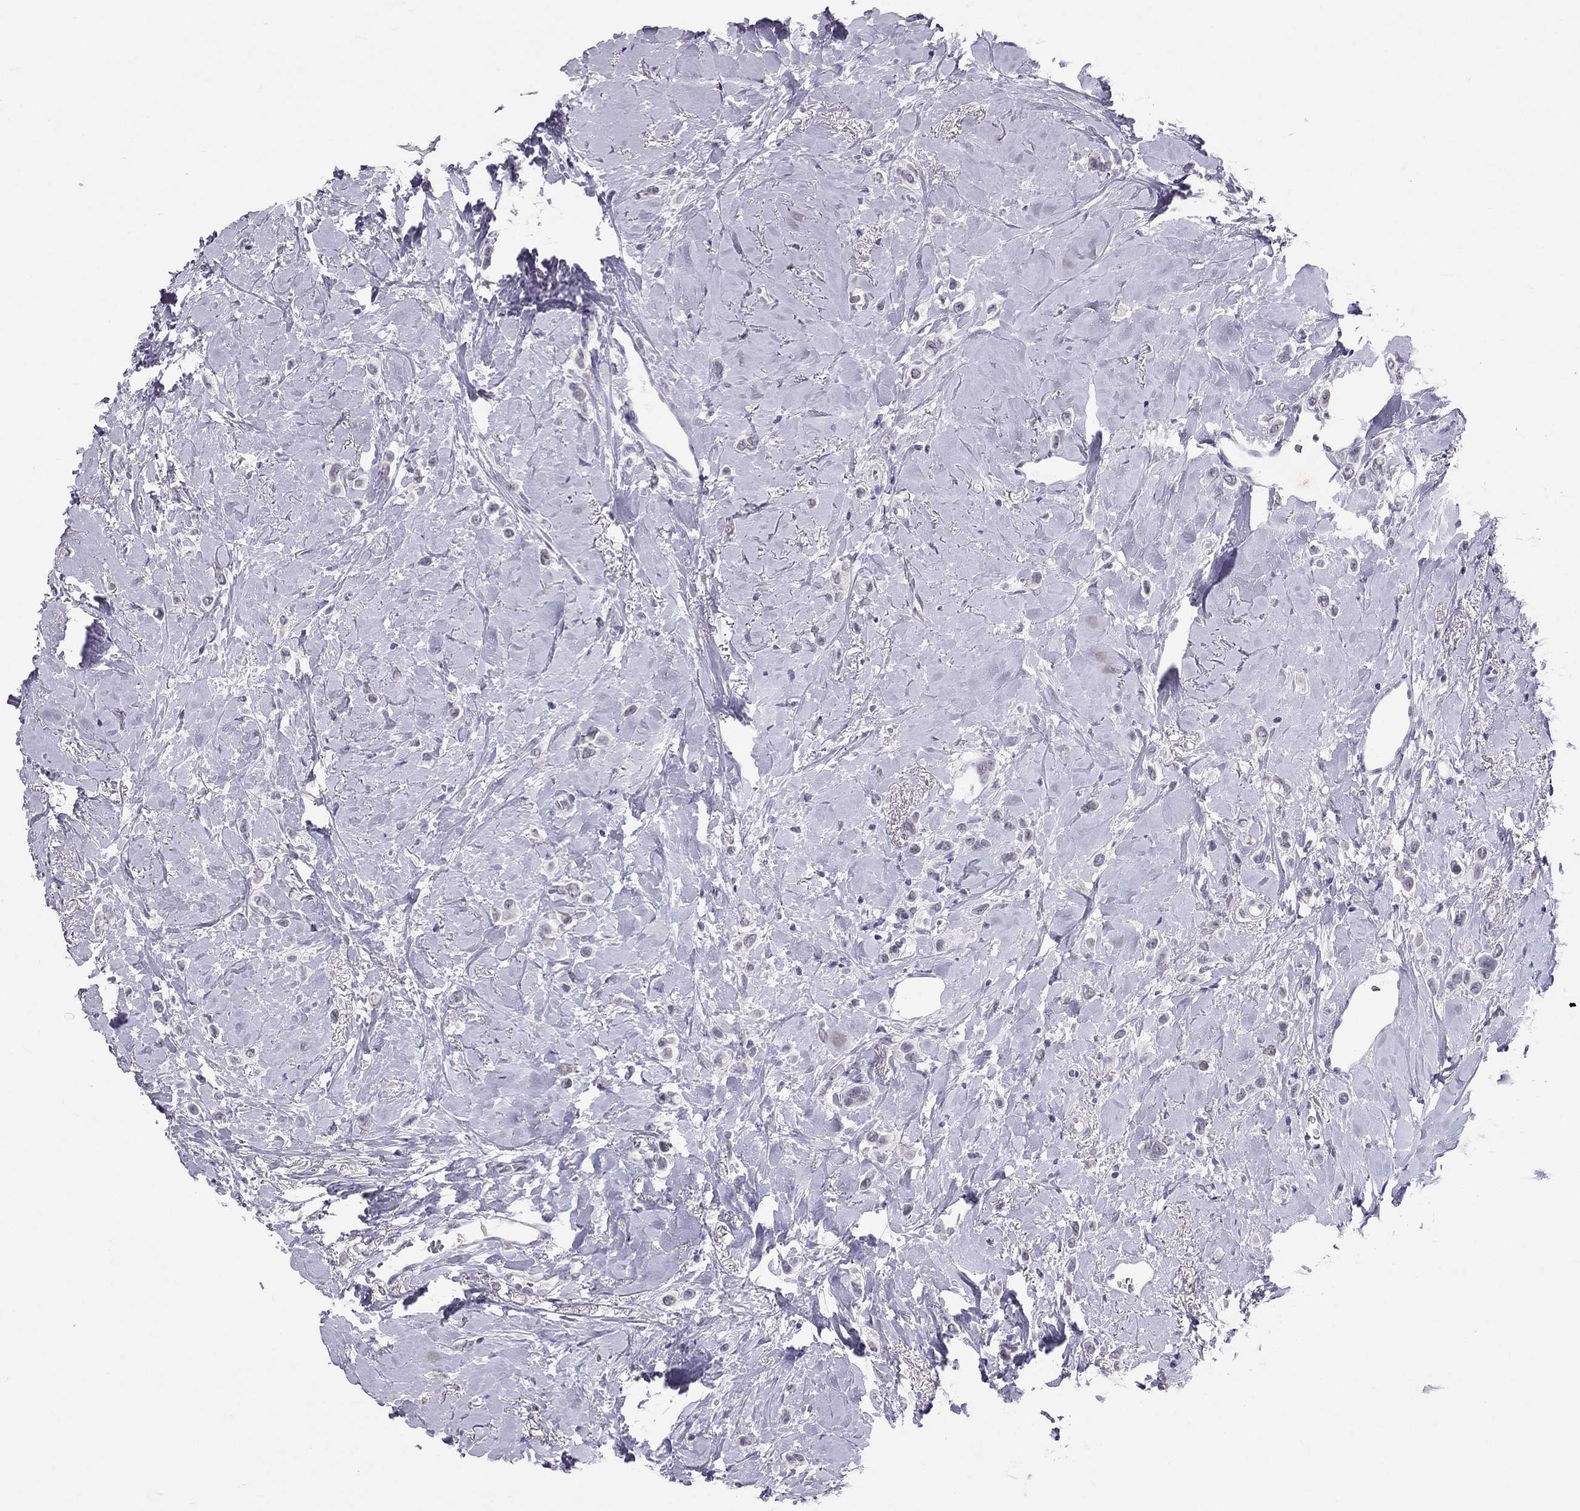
{"staining": {"intensity": "negative", "quantity": "none", "location": "none"}, "tissue": "breast cancer", "cell_type": "Tumor cells", "image_type": "cancer", "snomed": [{"axis": "morphology", "description": "Lobular carcinoma"}, {"axis": "topography", "description": "Breast"}], "caption": "Breast cancer (lobular carcinoma) stained for a protein using IHC demonstrates no expression tumor cells.", "gene": "PSMB11", "patient": {"sex": "female", "age": 66}}